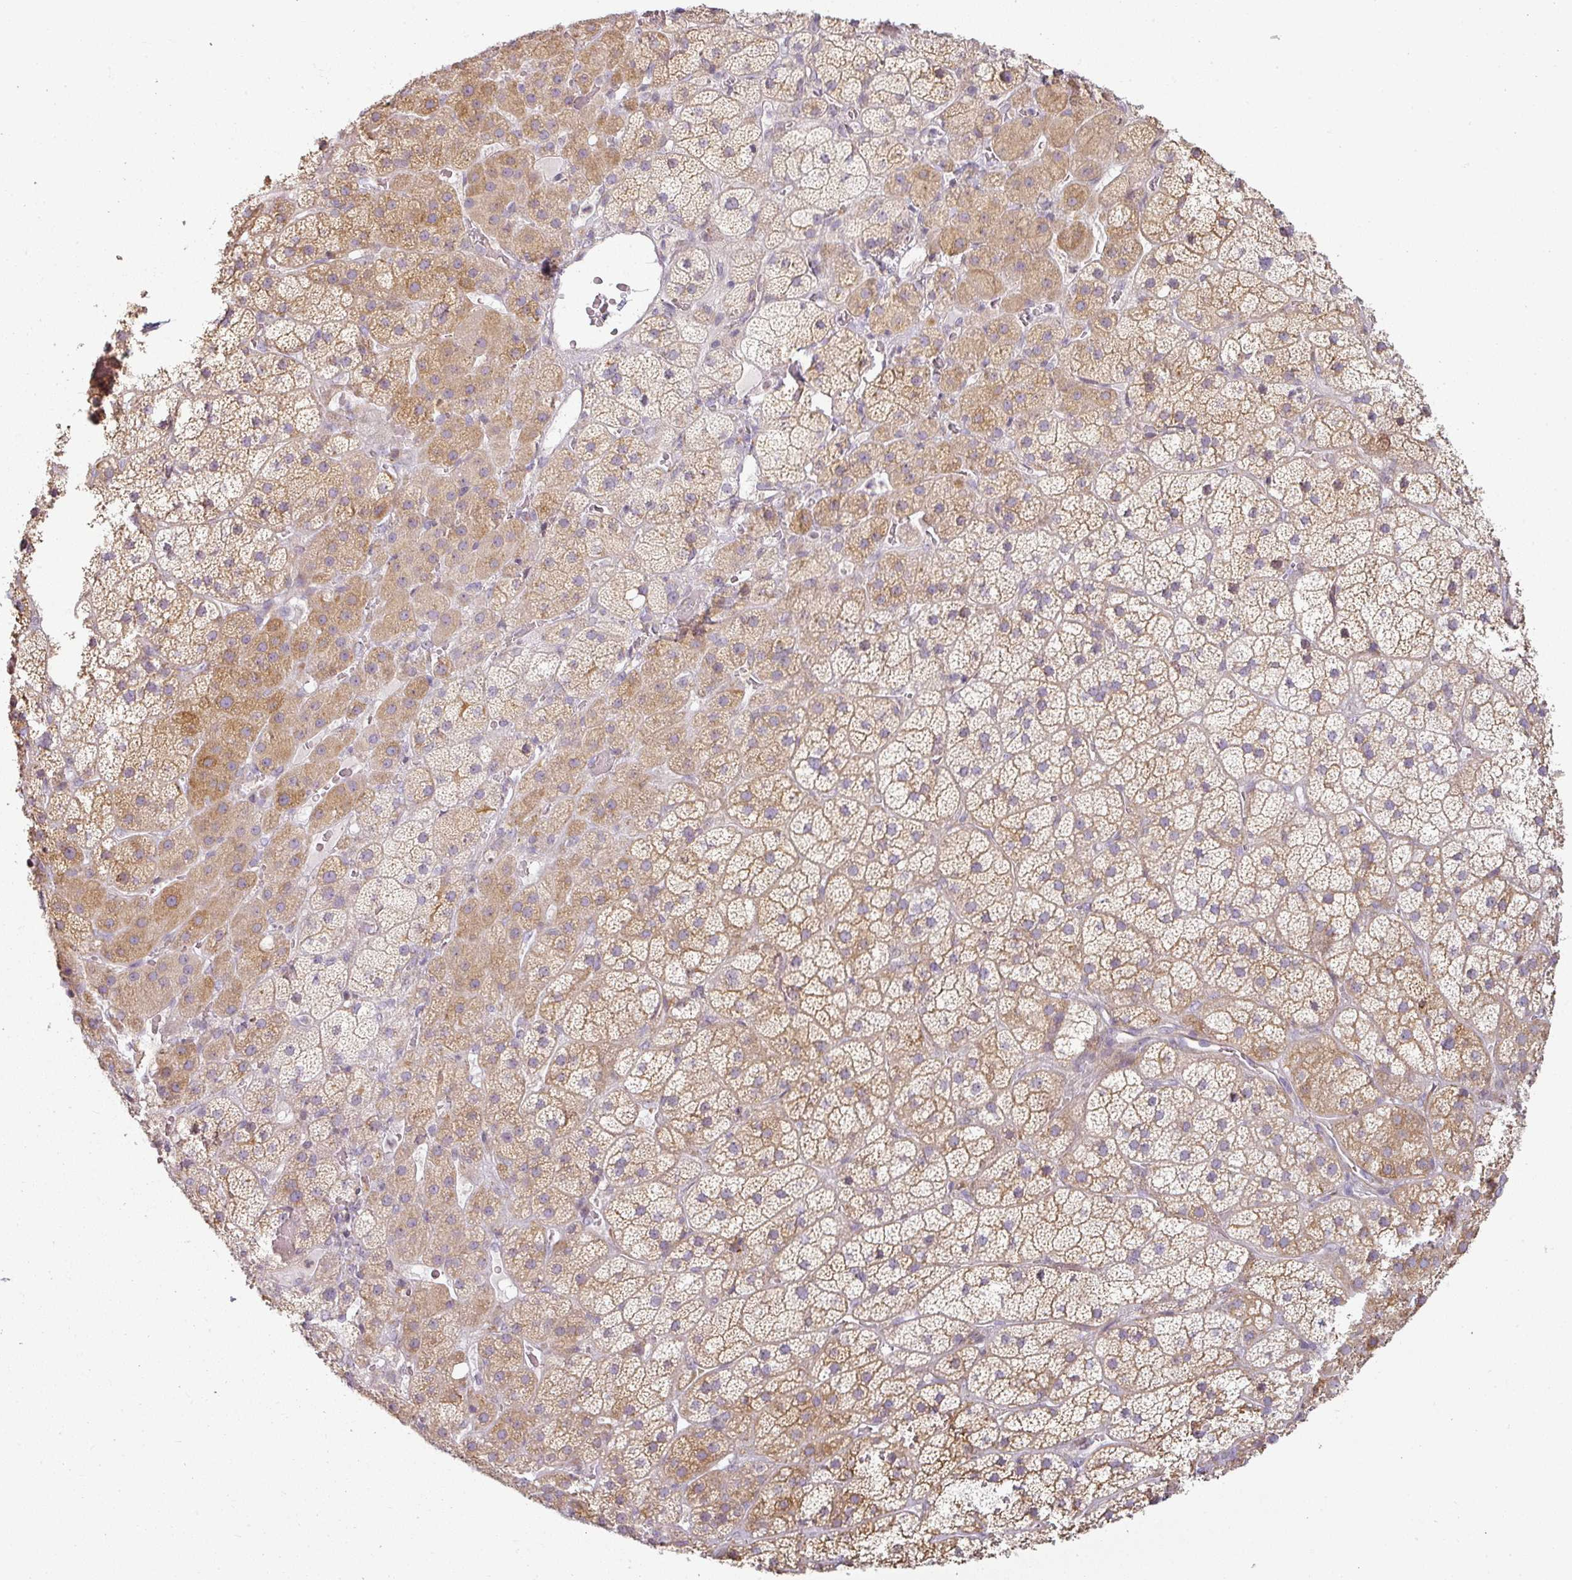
{"staining": {"intensity": "moderate", "quantity": "25%-75%", "location": "cytoplasmic/membranous"}, "tissue": "adrenal gland", "cell_type": "Glandular cells", "image_type": "normal", "snomed": [{"axis": "morphology", "description": "Normal tissue, NOS"}, {"axis": "topography", "description": "Adrenal gland"}], "caption": "Approximately 25%-75% of glandular cells in normal human adrenal gland exhibit moderate cytoplasmic/membranous protein expression as visualized by brown immunohistochemical staining.", "gene": "CCDC144A", "patient": {"sex": "male", "age": 57}}